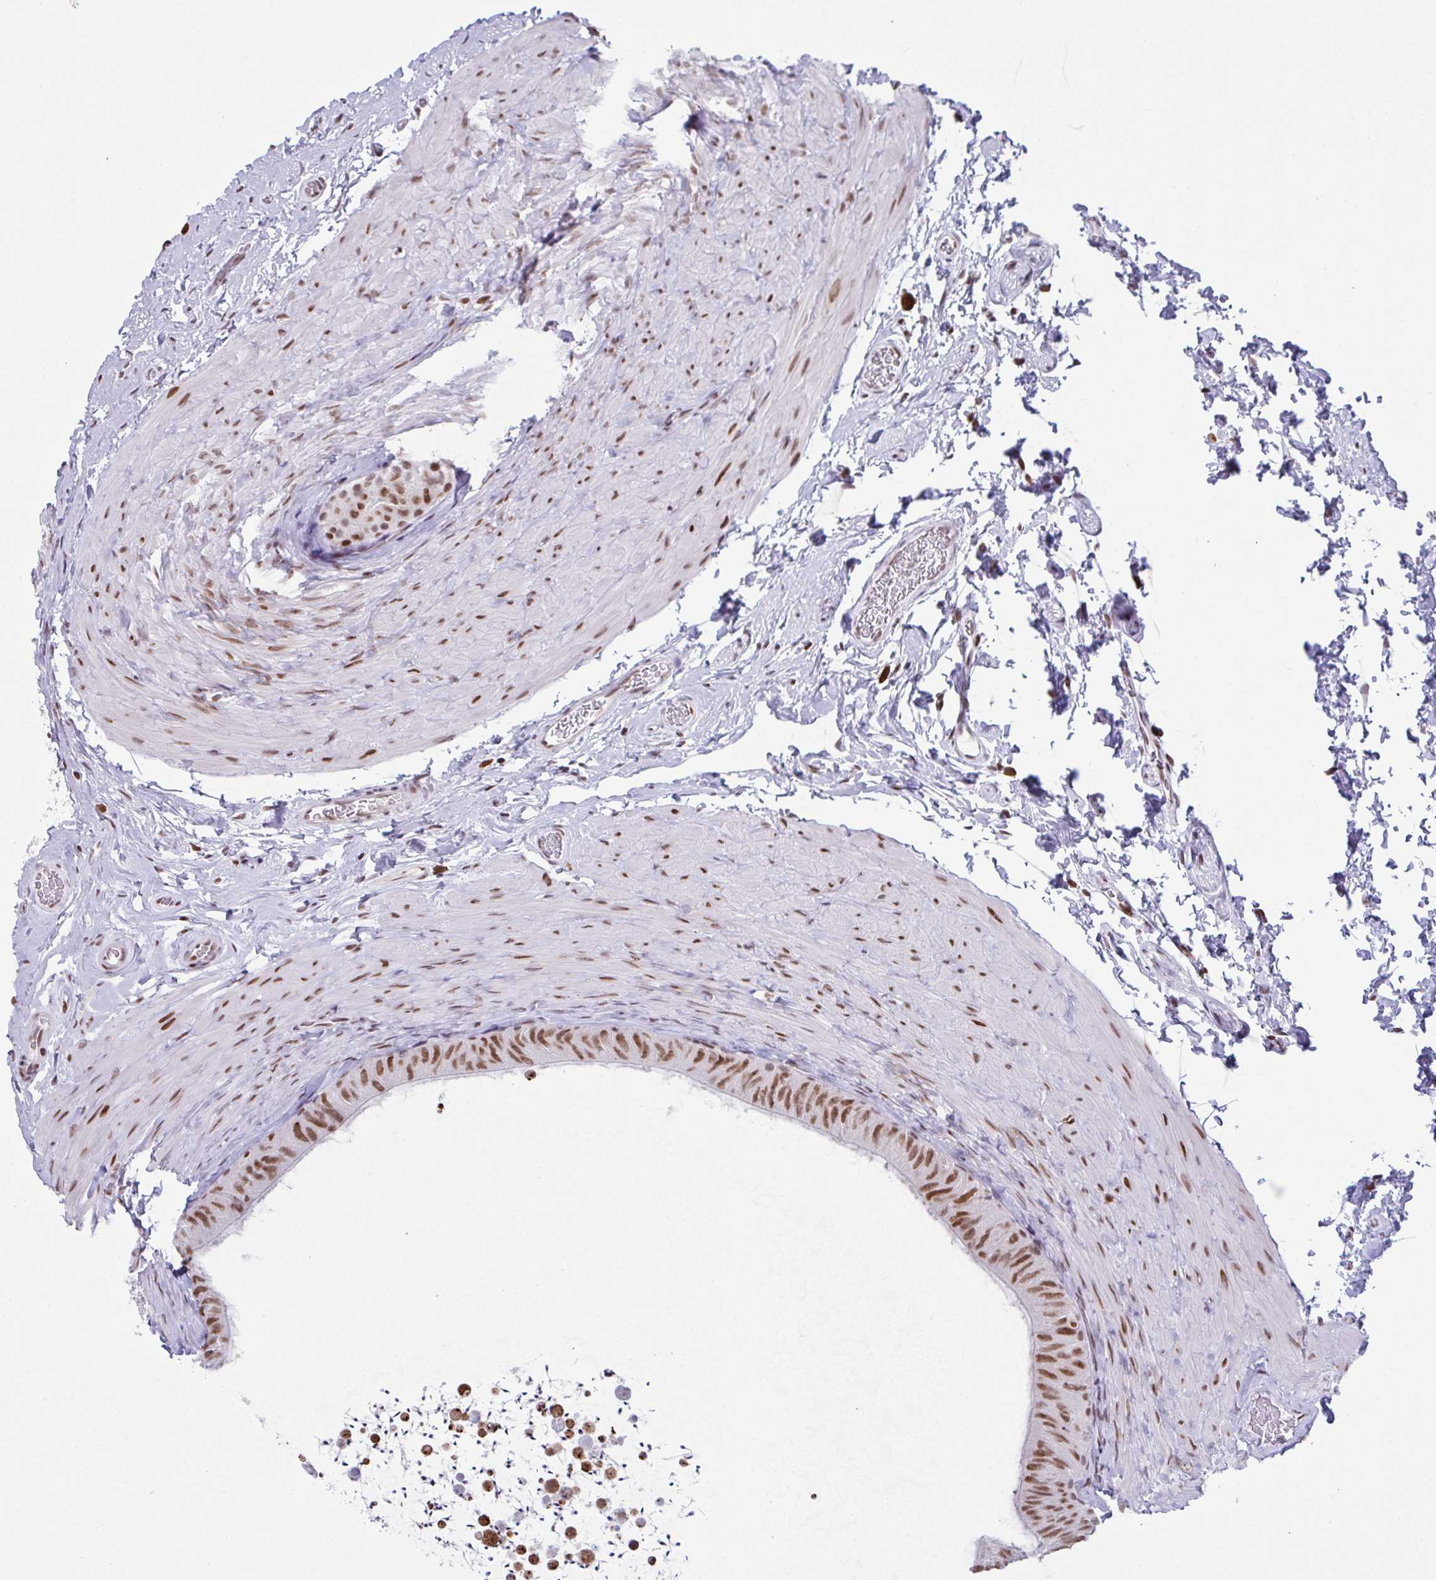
{"staining": {"intensity": "moderate", "quantity": ">75%", "location": "nuclear"}, "tissue": "epididymis", "cell_type": "Glandular cells", "image_type": "normal", "snomed": [{"axis": "morphology", "description": "Normal tissue, NOS"}, {"axis": "topography", "description": "Epididymis, spermatic cord, NOS"}, {"axis": "topography", "description": "Epididymis"}], "caption": "Protein positivity by IHC reveals moderate nuclear positivity in about >75% of glandular cells in unremarkable epididymis. The staining is performed using DAB brown chromogen to label protein expression. The nuclei are counter-stained blue using hematoxylin.", "gene": "CLP1", "patient": {"sex": "male", "age": 31}}